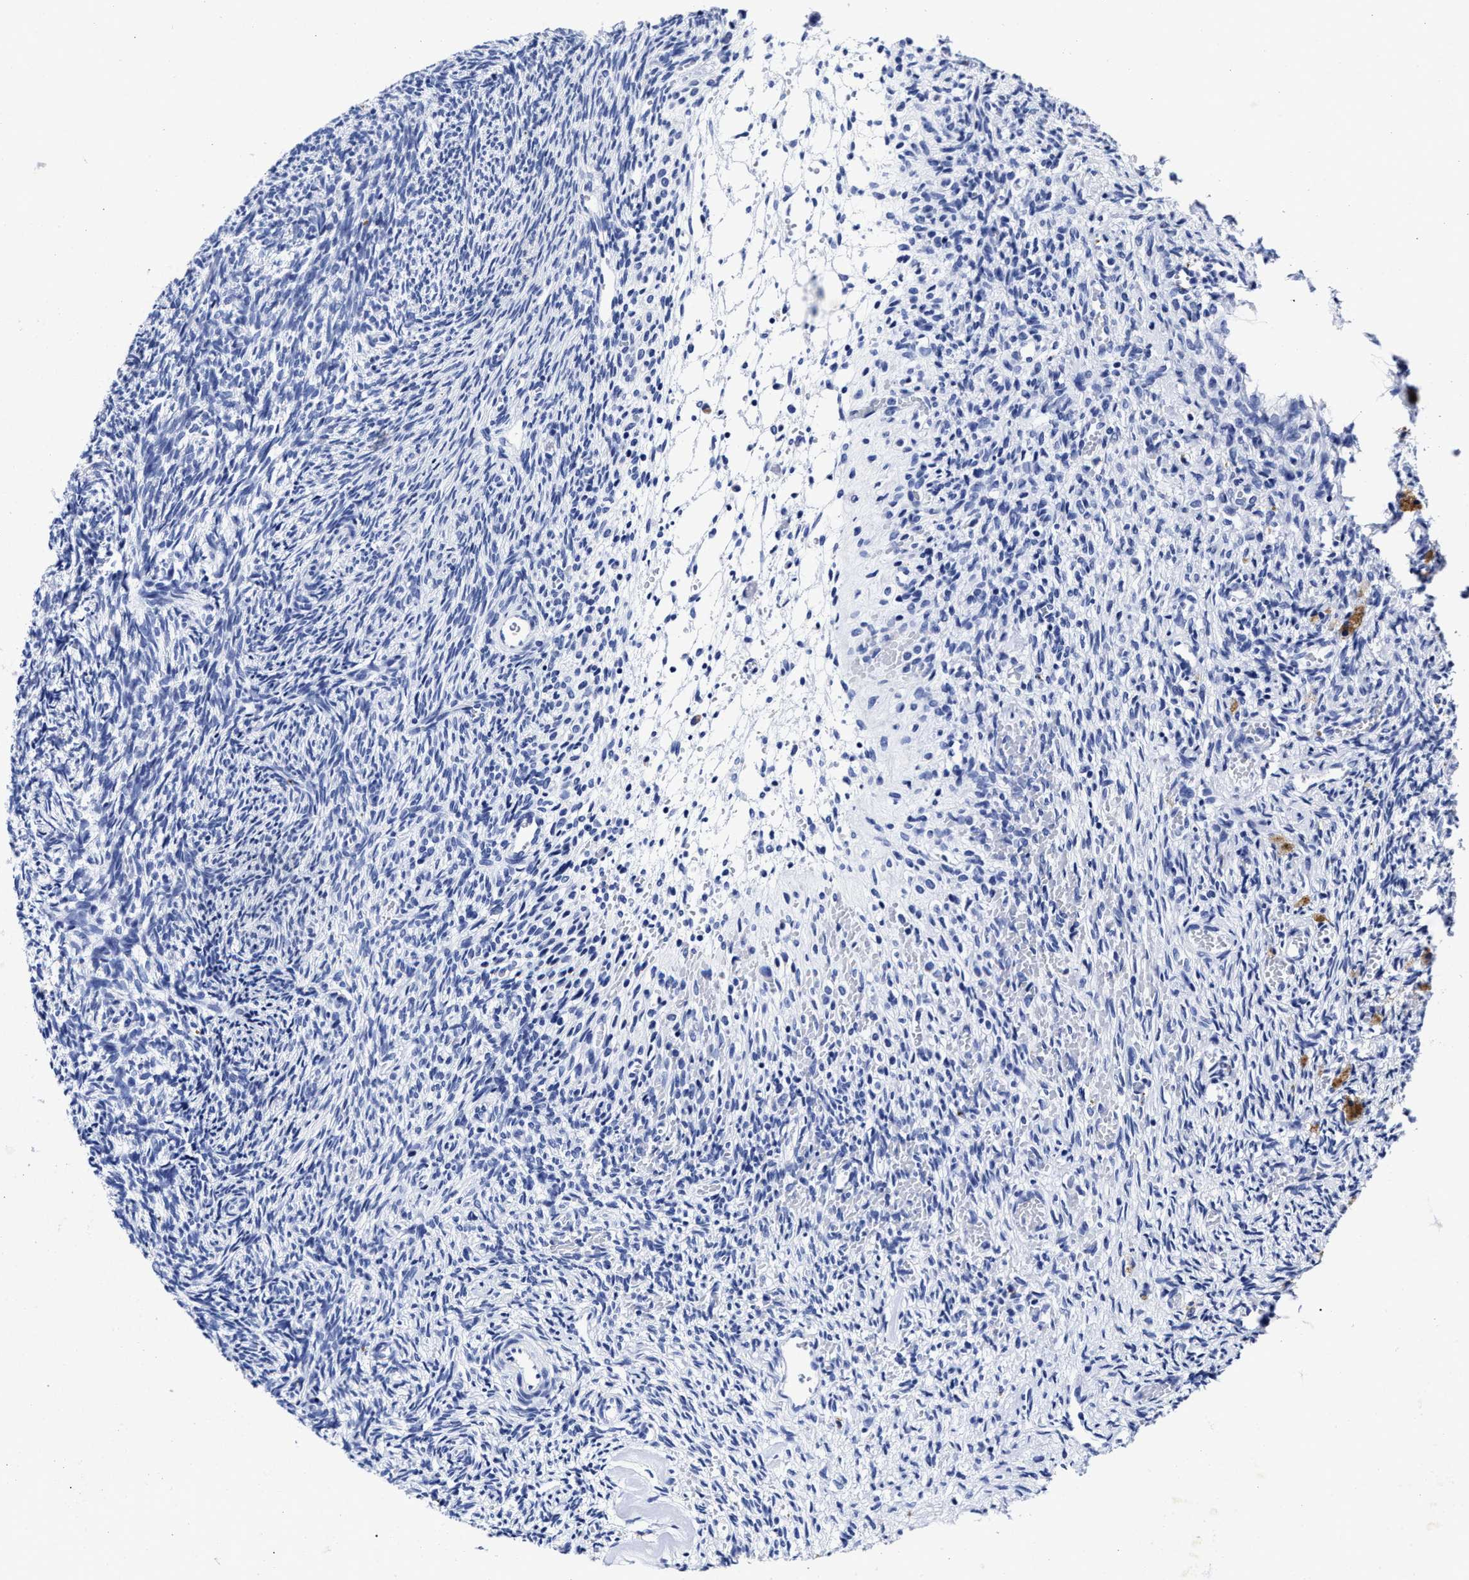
{"staining": {"intensity": "negative", "quantity": "none", "location": "none"}, "tissue": "ovary", "cell_type": "Ovarian stroma cells", "image_type": "normal", "snomed": [{"axis": "morphology", "description": "Normal tissue, NOS"}, {"axis": "topography", "description": "Ovary"}], "caption": "A high-resolution image shows IHC staining of unremarkable ovary, which displays no significant staining in ovarian stroma cells.", "gene": "LRRC8E", "patient": {"sex": "female", "age": 41}}